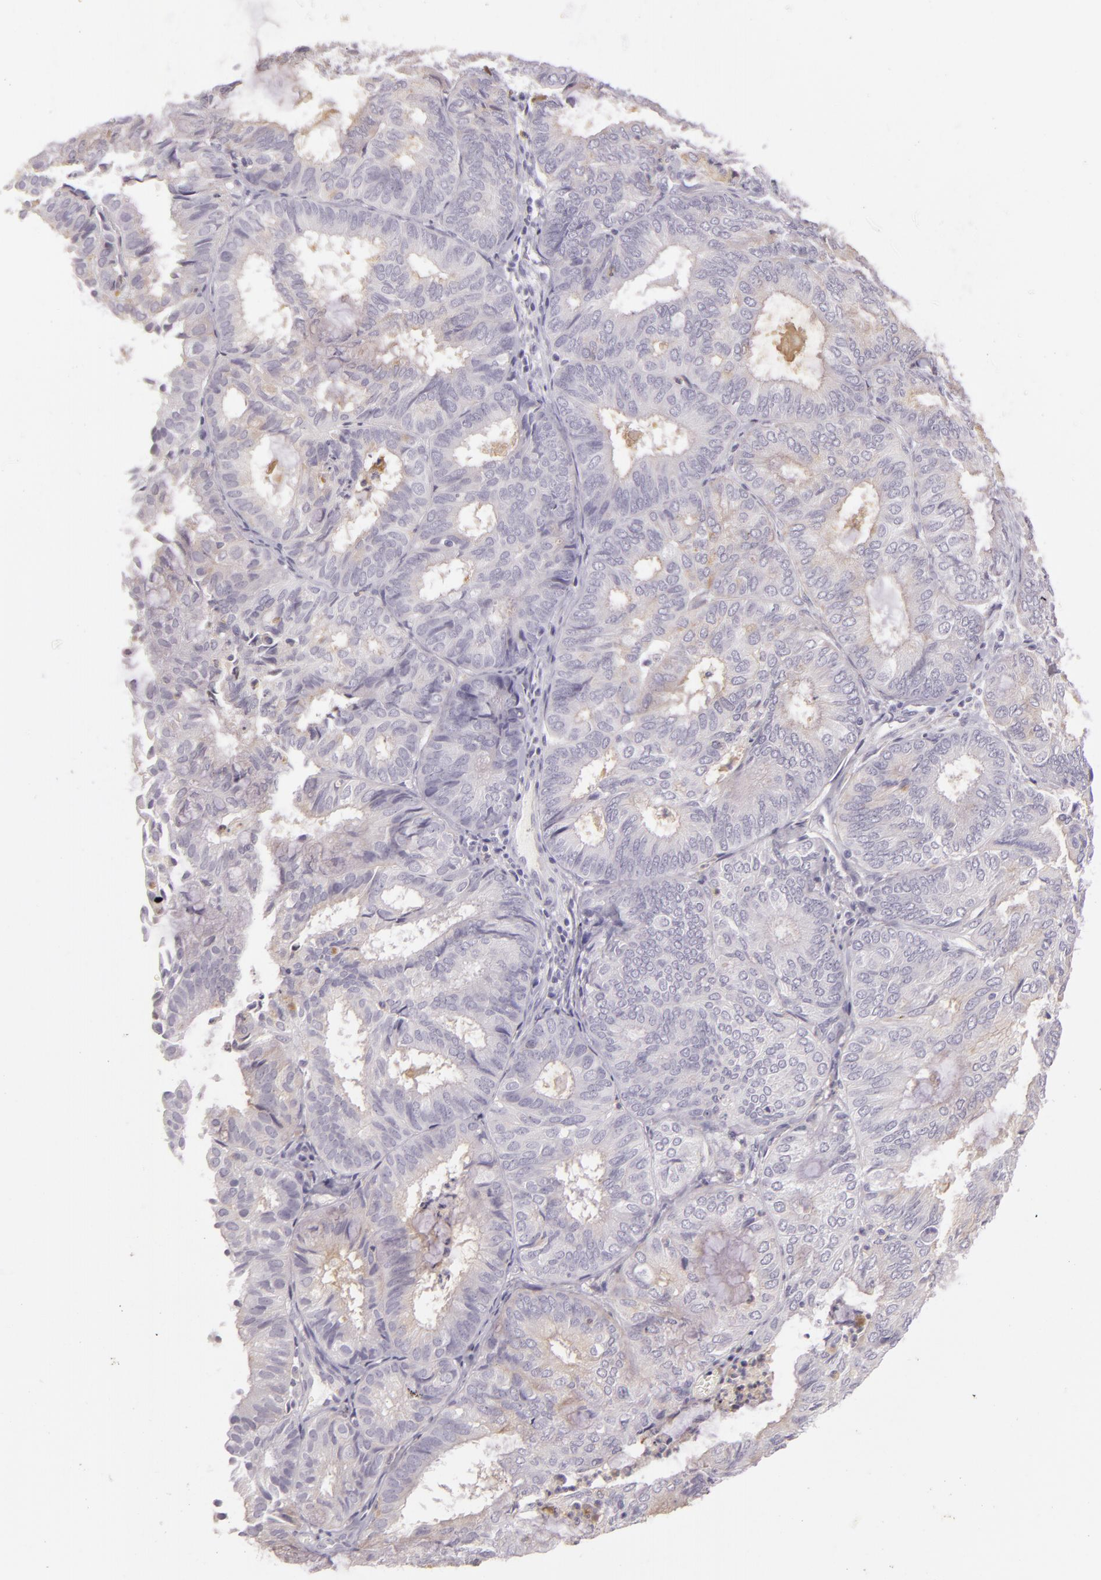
{"staining": {"intensity": "weak", "quantity": "<25%", "location": "cytoplasmic/membranous"}, "tissue": "endometrial cancer", "cell_type": "Tumor cells", "image_type": "cancer", "snomed": [{"axis": "morphology", "description": "Adenocarcinoma, NOS"}, {"axis": "topography", "description": "Endometrium"}], "caption": "The IHC photomicrograph has no significant staining in tumor cells of endometrial cancer tissue. (DAB (3,3'-diaminobenzidine) immunohistochemistry with hematoxylin counter stain).", "gene": "CBS", "patient": {"sex": "female", "age": 59}}